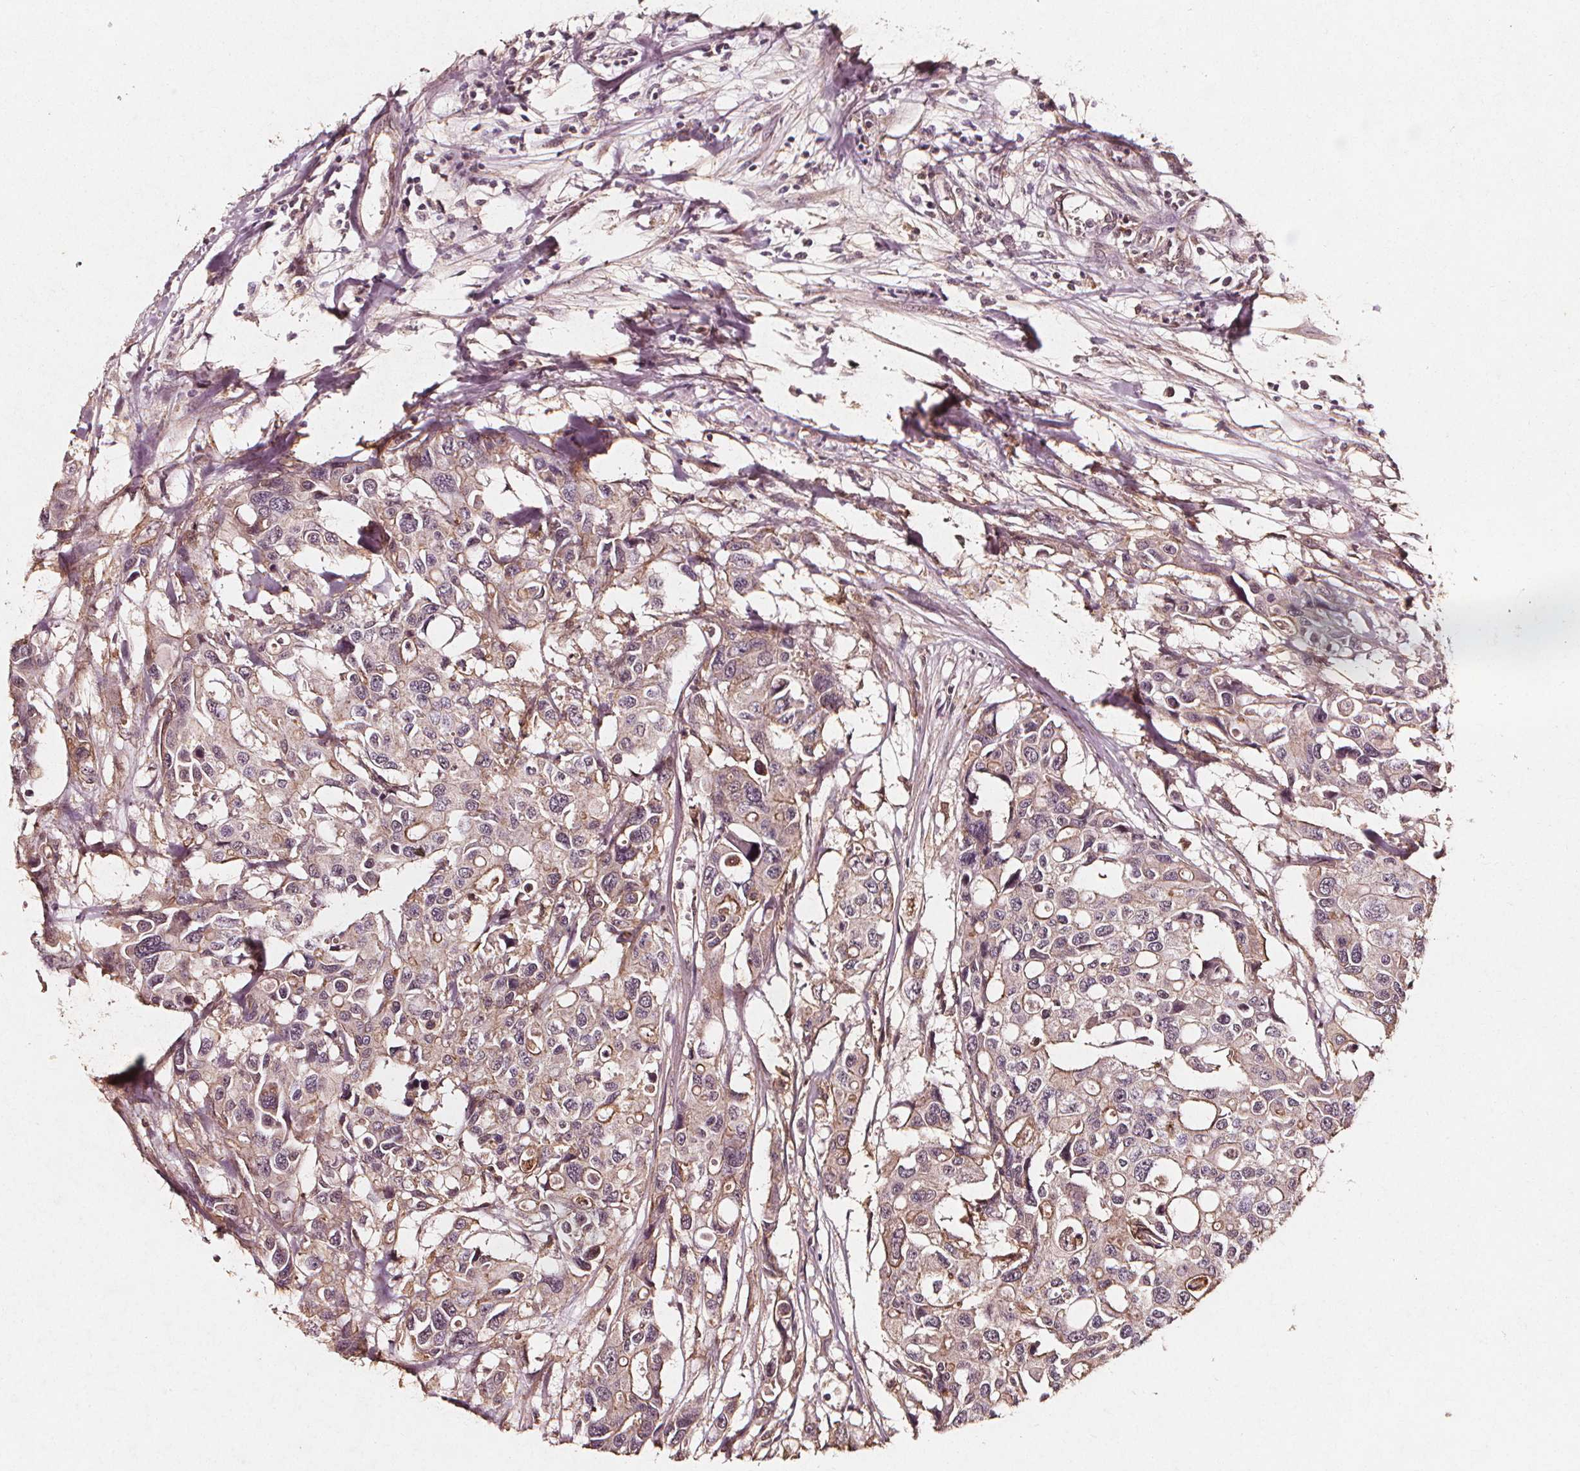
{"staining": {"intensity": "weak", "quantity": "25%-75%", "location": "cytoplasmic/membranous"}, "tissue": "colorectal cancer", "cell_type": "Tumor cells", "image_type": "cancer", "snomed": [{"axis": "morphology", "description": "Adenocarcinoma, NOS"}, {"axis": "topography", "description": "Colon"}], "caption": "Human colorectal cancer (adenocarcinoma) stained with a brown dye reveals weak cytoplasmic/membranous positive staining in about 25%-75% of tumor cells.", "gene": "ABCA1", "patient": {"sex": "male", "age": 77}}